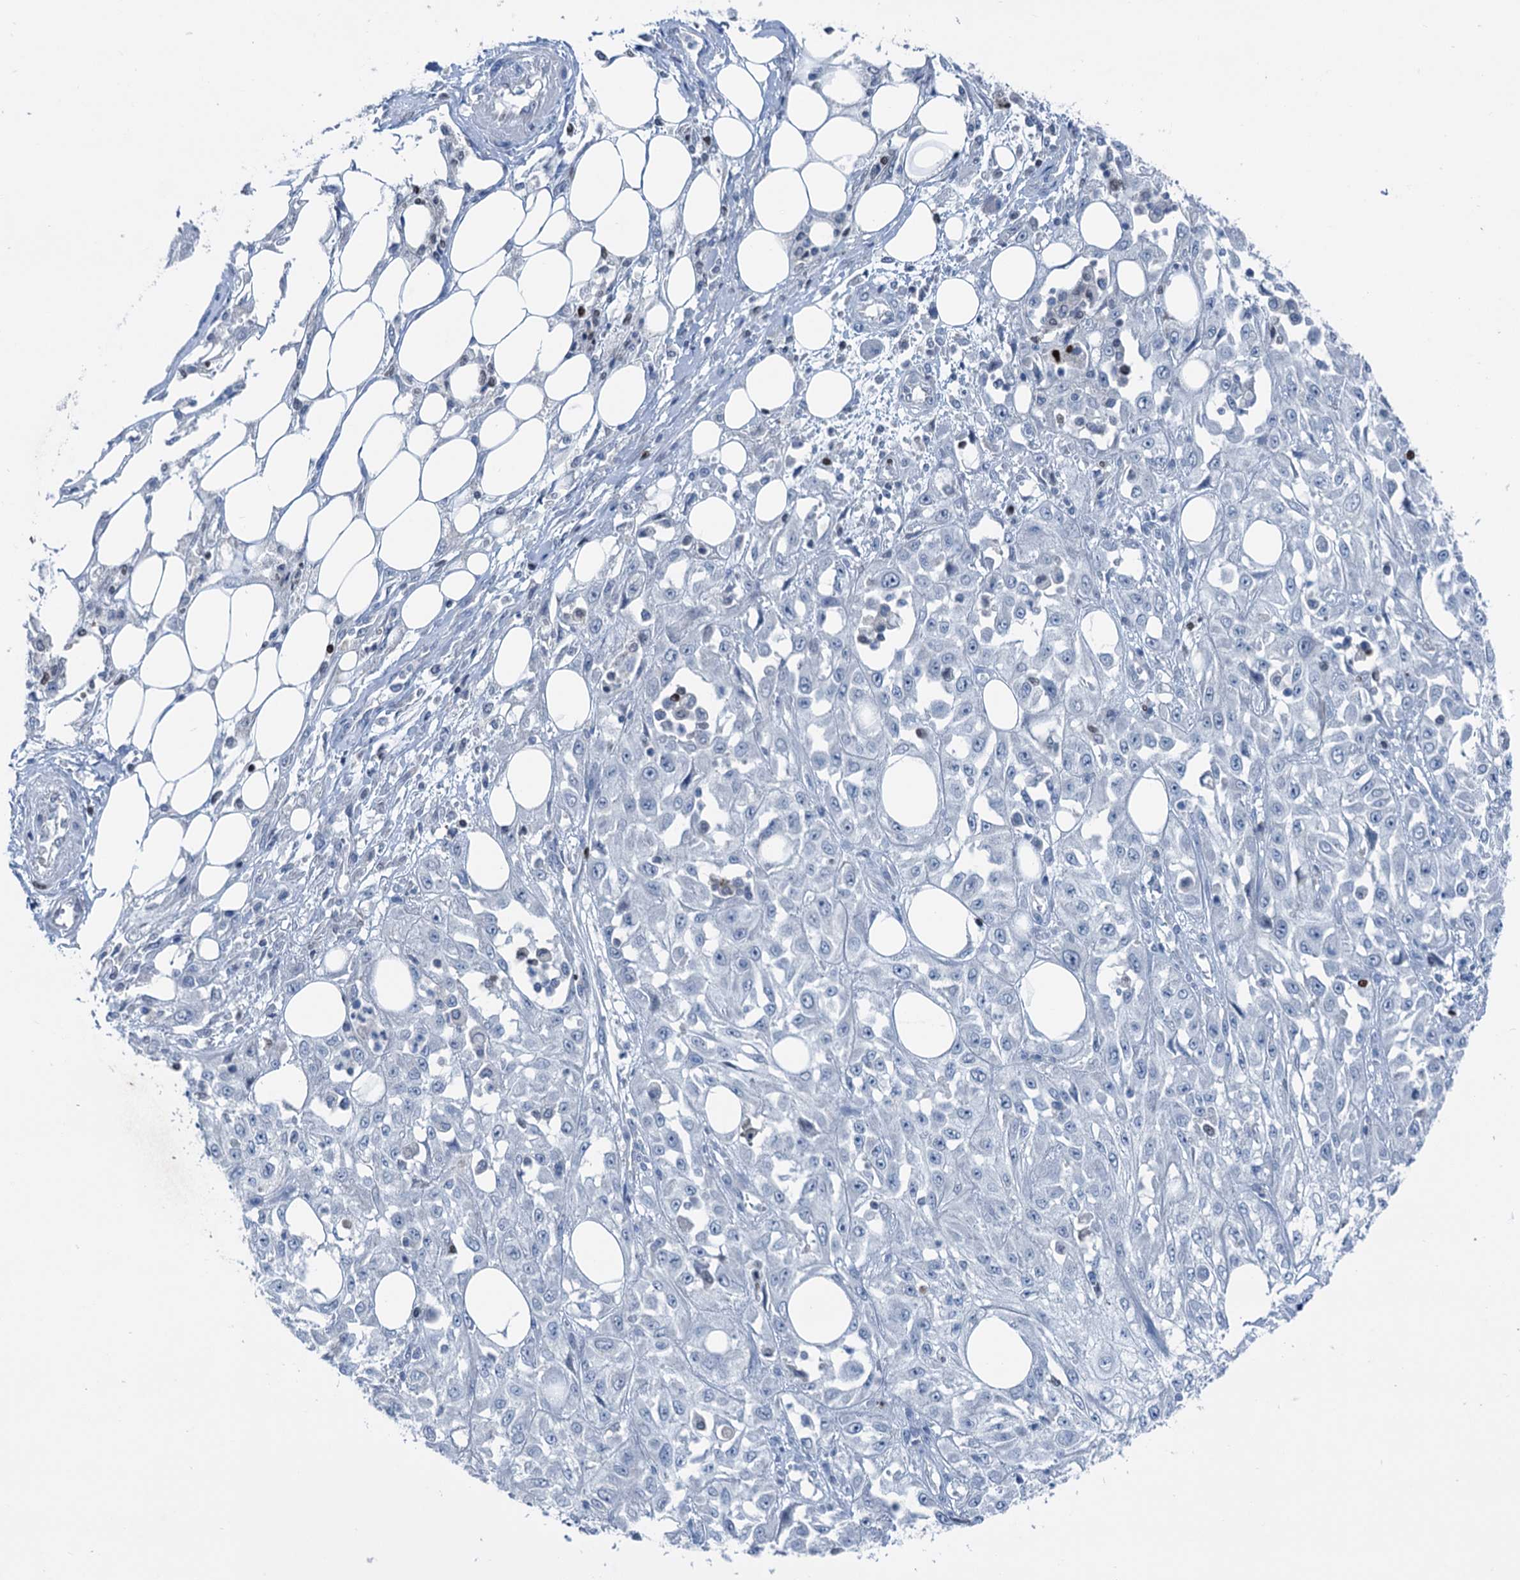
{"staining": {"intensity": "negative", "quantity": "none", "location": "none"}, "tissue": "skin cancer", "cell_type": "Tumor cells", "image_type": "cancer", "snomed": [{"axis": "morphology", "description": "Squamous cell carcinoma, NOS"}, {"axis": "morphology", "description": "Squamous cell carcinoma, metastatic, NOS"}, {"axis": "topography", "description": "Skin"}, {"axis": "topography", "description": "Lymph node"}], "caption": "IHC micrograph of human metastatic squamous cell carcinoma (skin) stained for a protein (brown), which reveals no positivity in tumor cells.", "gene": "ELP4", "patient": {"sex": "male", "age": 75}}